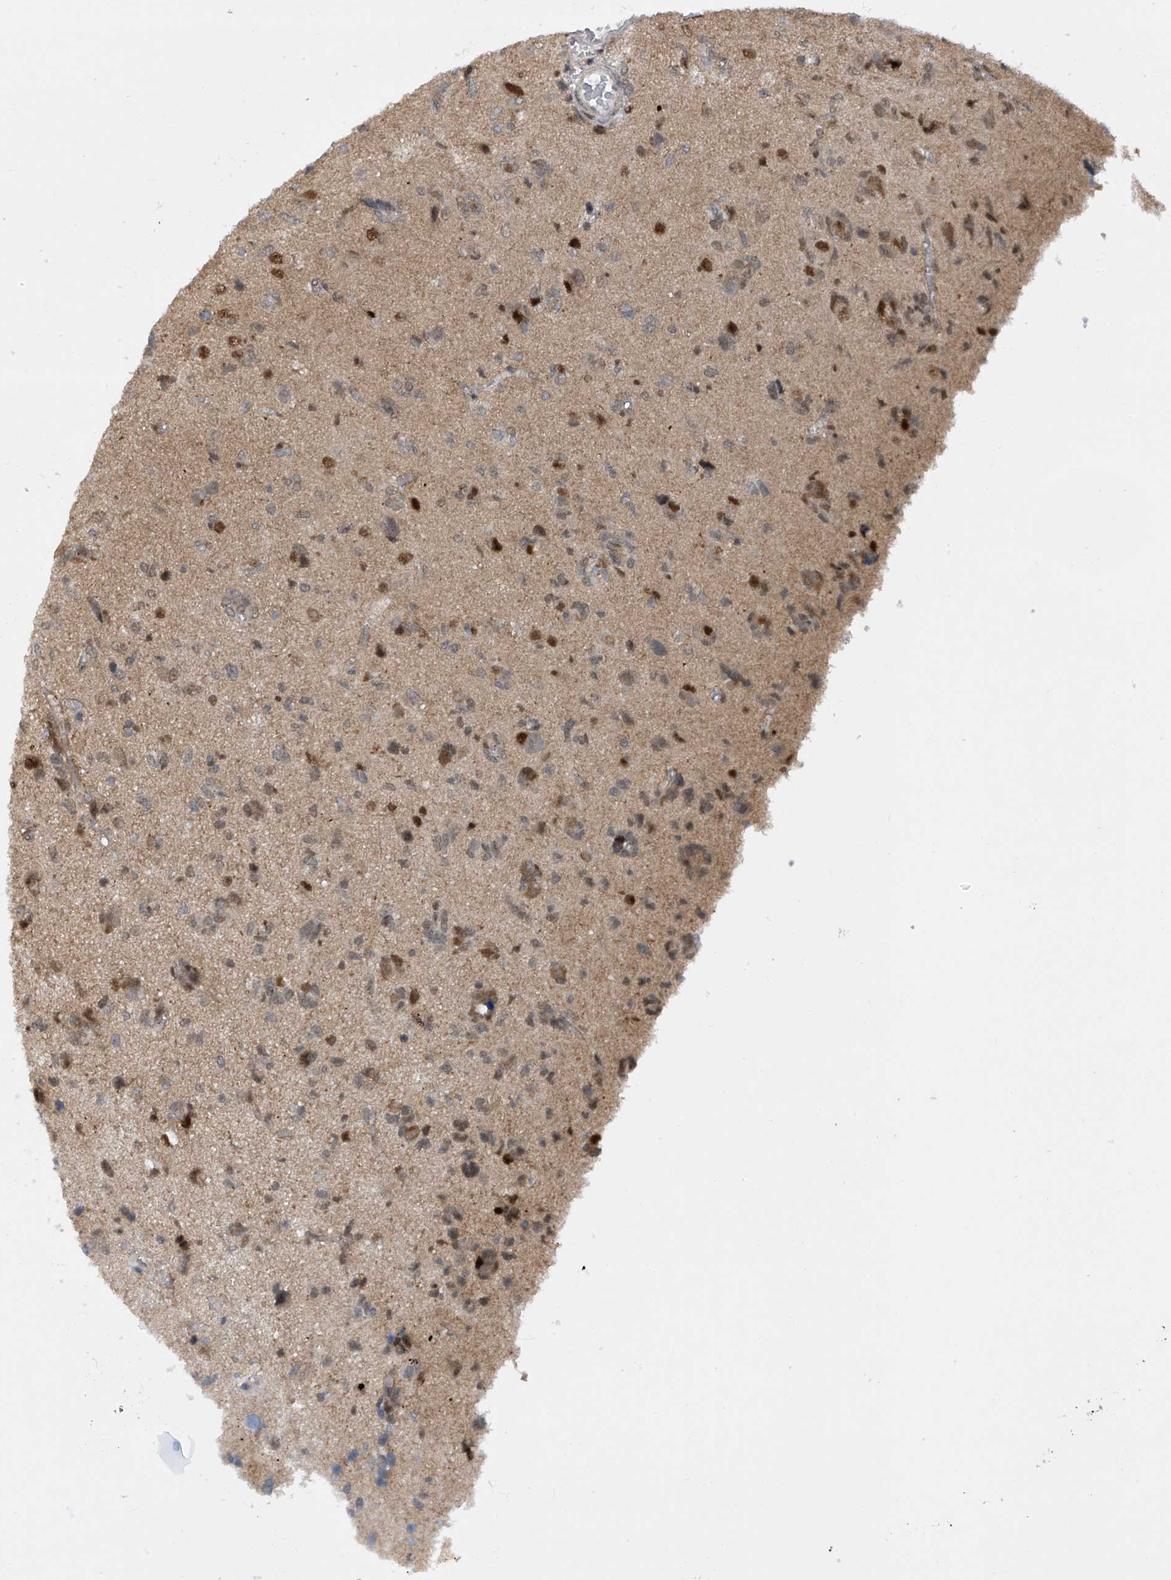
{"staining": {"intensity": "moderate", "quantity": "25%-75%", "location": "cytoplasmic/membranous,nuclear"}, "tissue": "glioma", "cell_type": "Tumor cells", "image_type": "cancer", "snomed": [{"axis": "morphology", "description": "Glioma, malignant, High grade"}, {"axis": "topography", "description": "Brain"}], "caption": "High-magnification brightfield microscopy of malignant high-grade glioma stained with DAB (brown) and counterstained with hematoxylin (blue). tumor cells exhibit moderate cytoplasmic/membranous and nuclear staining is appreciated in approximately25%-75% of cells.", "gene": "LAGE3", "patient": {"sex": "female", "age": 59}}